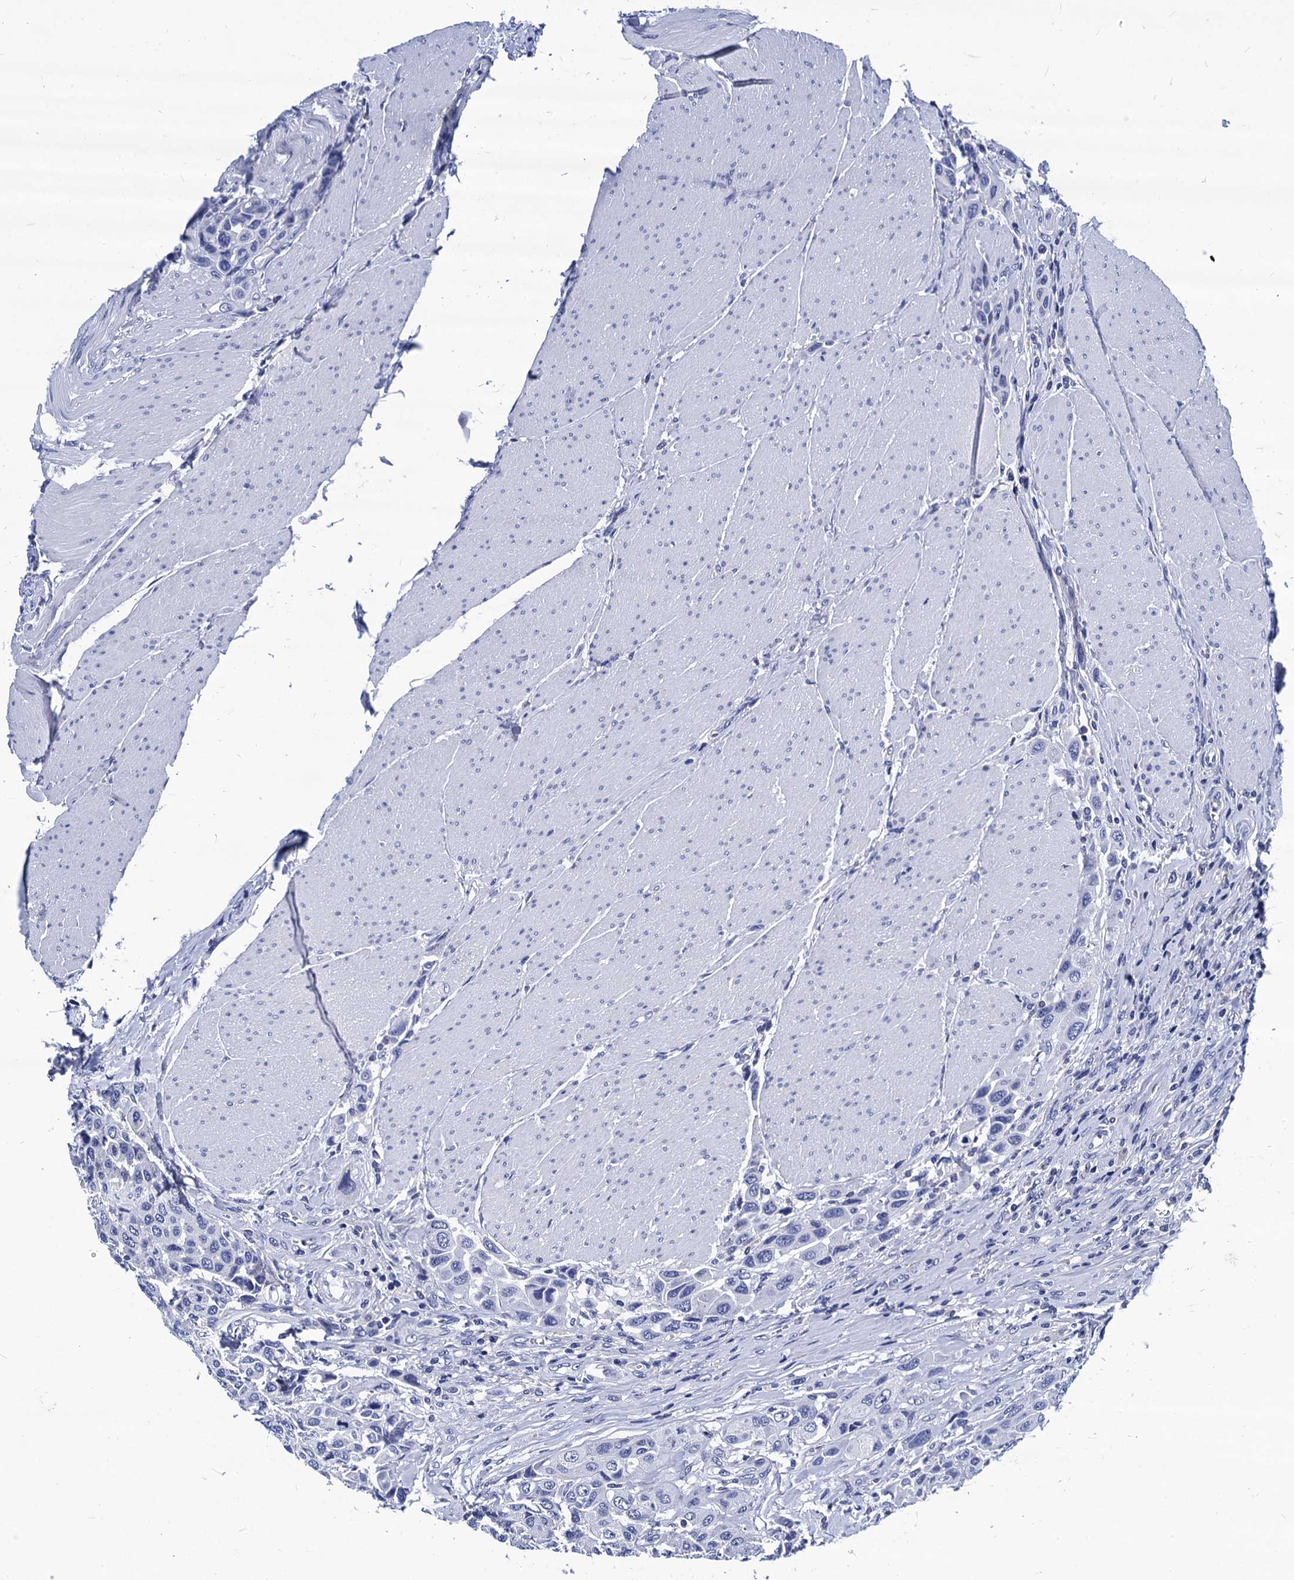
{"staining": {"intensity": "negative", "quantity": "none", "location": "none"}, "tissue": "urothelial cancer", "cell_type": "Tumor cells", "image_type": "cancer", "snomed": [{"axis": "morphology", "description": "Urothelial carcinoma, High grade"}, {"axis": "topography", "description": "Urinary bladder"}], "caption": "An immunohistochemistry micrograph of urothelial cancer is shown. There is no staining in tumor cells of urothelial cancer. Nuclei are stained in blue.", "gene": "LRRC30", "patient": {"sex": "male", "age": 50}}